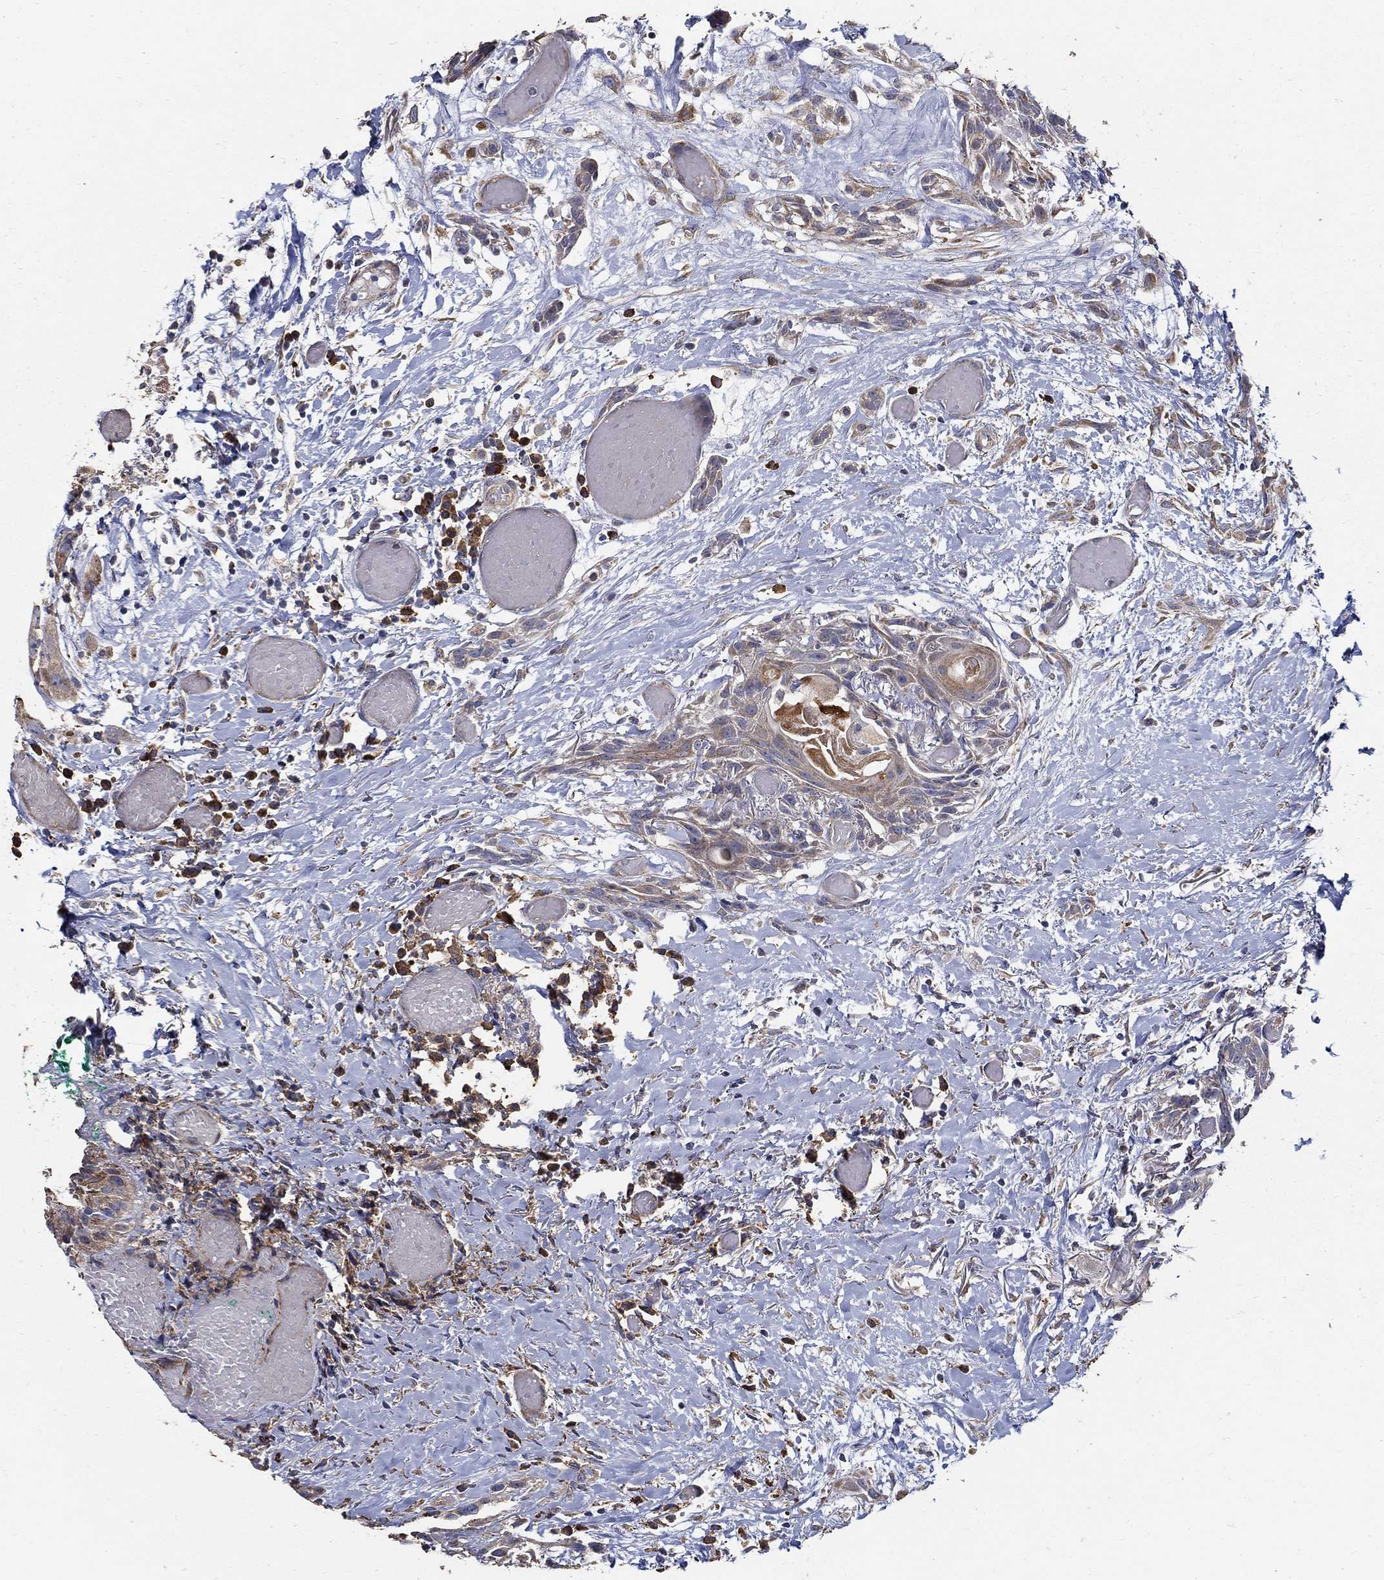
{"staining": {"intensity": "moderate", "quantity": ">75%", "location": "cytoplasmic/membranous"}, "tissue": "head and neck cancer", "cell_type": "Tumor cells", "image_type": "cancer", "snomed": [{"axis": "morphology", "description": "Normal tissue, NOS"}, {"axis": "morphology", "description": "Squamous cell carcinoma, NOS"}, {"axis": "topography", "description": "Oral tissue"}, {"axis": "topography", "description": "Salivary gland"}, {"axis": "topography", "description": "Head-Neck"}], "caption": "Human head and neck cancer stained with a brown dye displays moderate cytoplasmic/membranous positive positivity in about >75% of tumor cells.", "gene": "EMILIN3", "patient": {"sex": "female", "age": 62}}